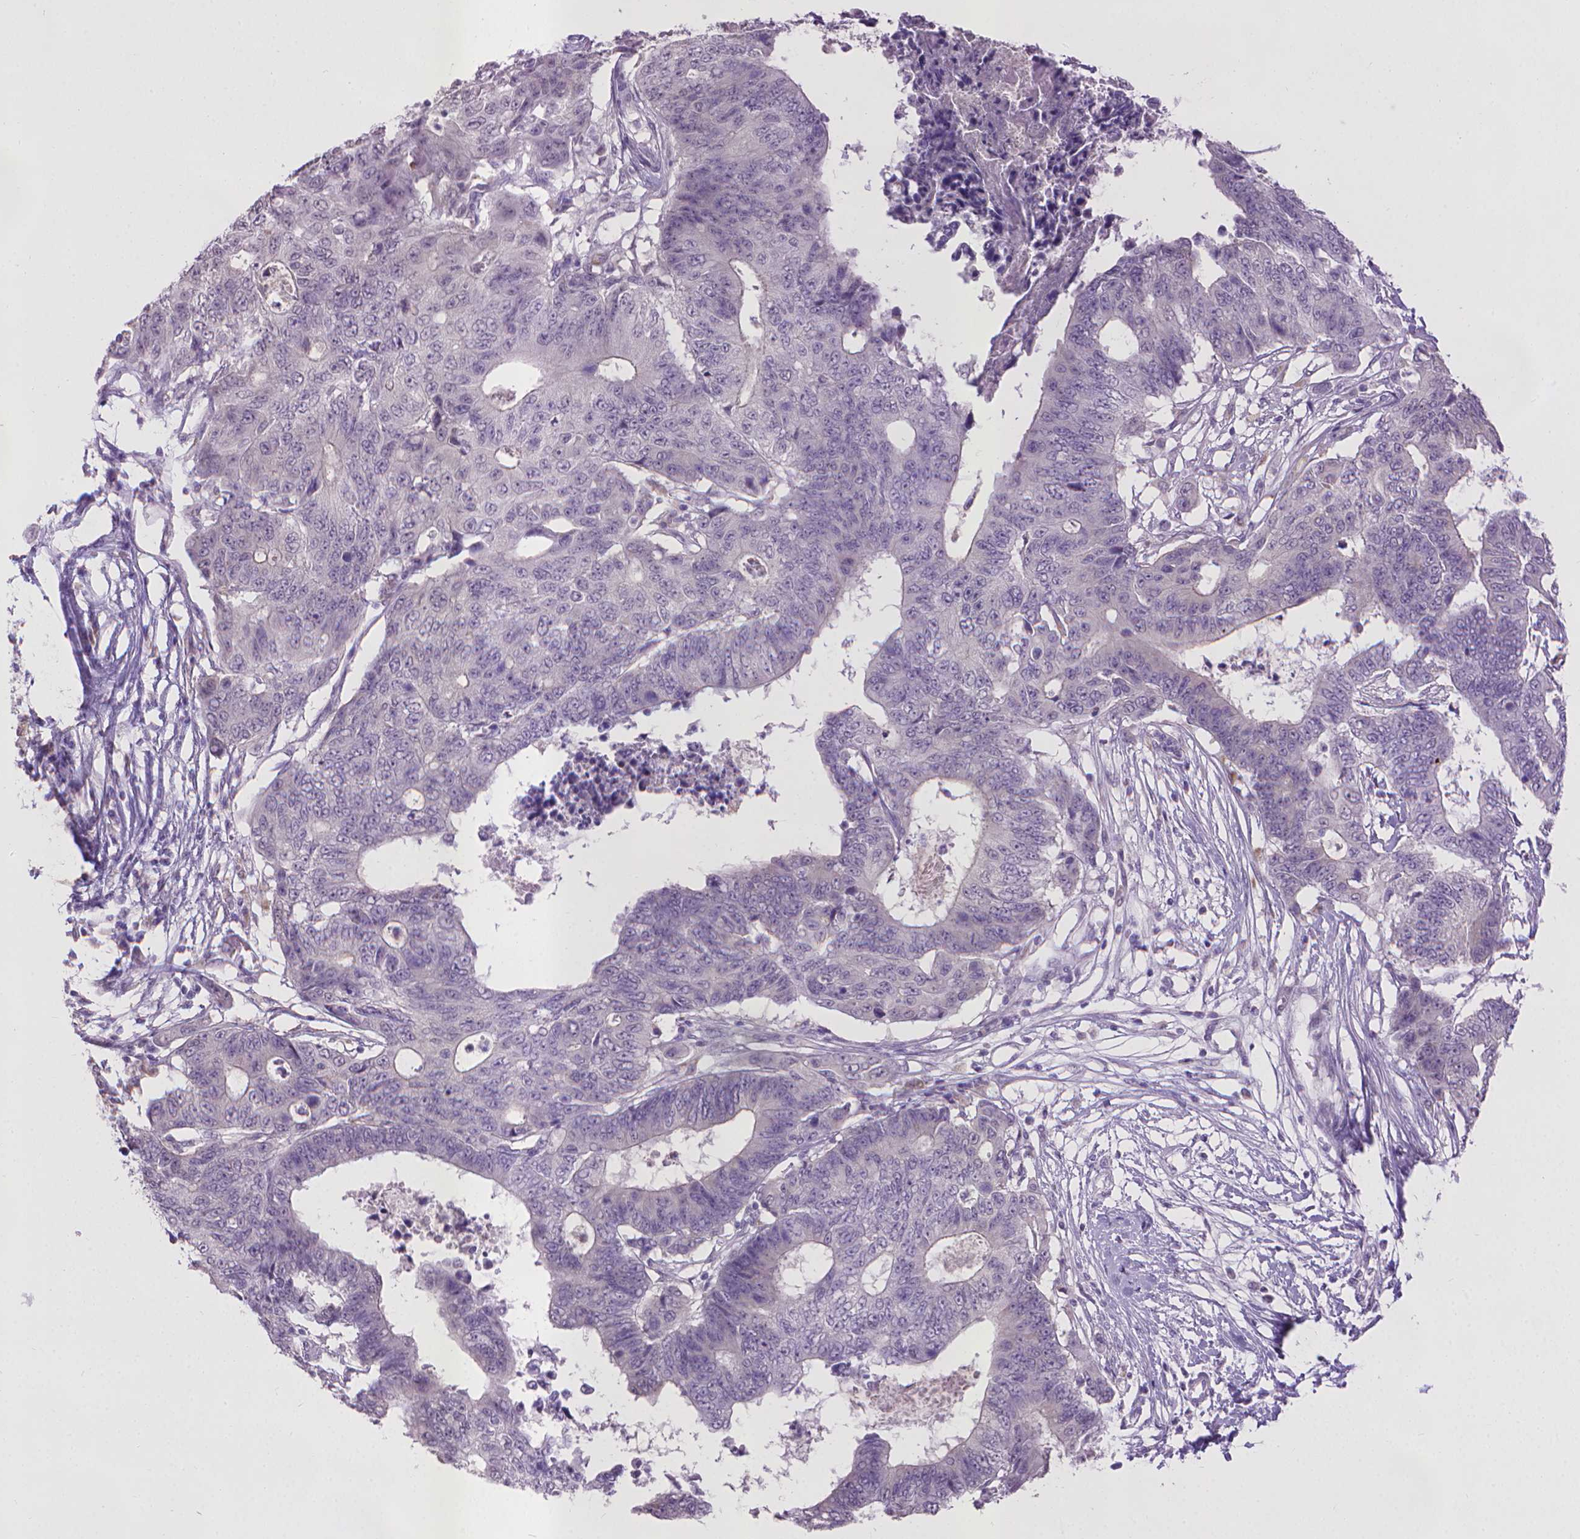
{"staining": {"intensity": "negative", "quantity": "none", "location": "none"}, "tissue": "colorectal cancer", "cell_type": "Tumor cells", "image_type": "cancer", "snomed": [{"axis": "morphology", "description": "Adenocarcinoma, NOS"}, {"axis": "topography", "description": "Colon"}], "caption": "Human colorectal cancer stained for a protein using IHC exhibits no staining in tumor cells.", "gene": "KMO", "patient": {"sex": "female", "age": 48}}